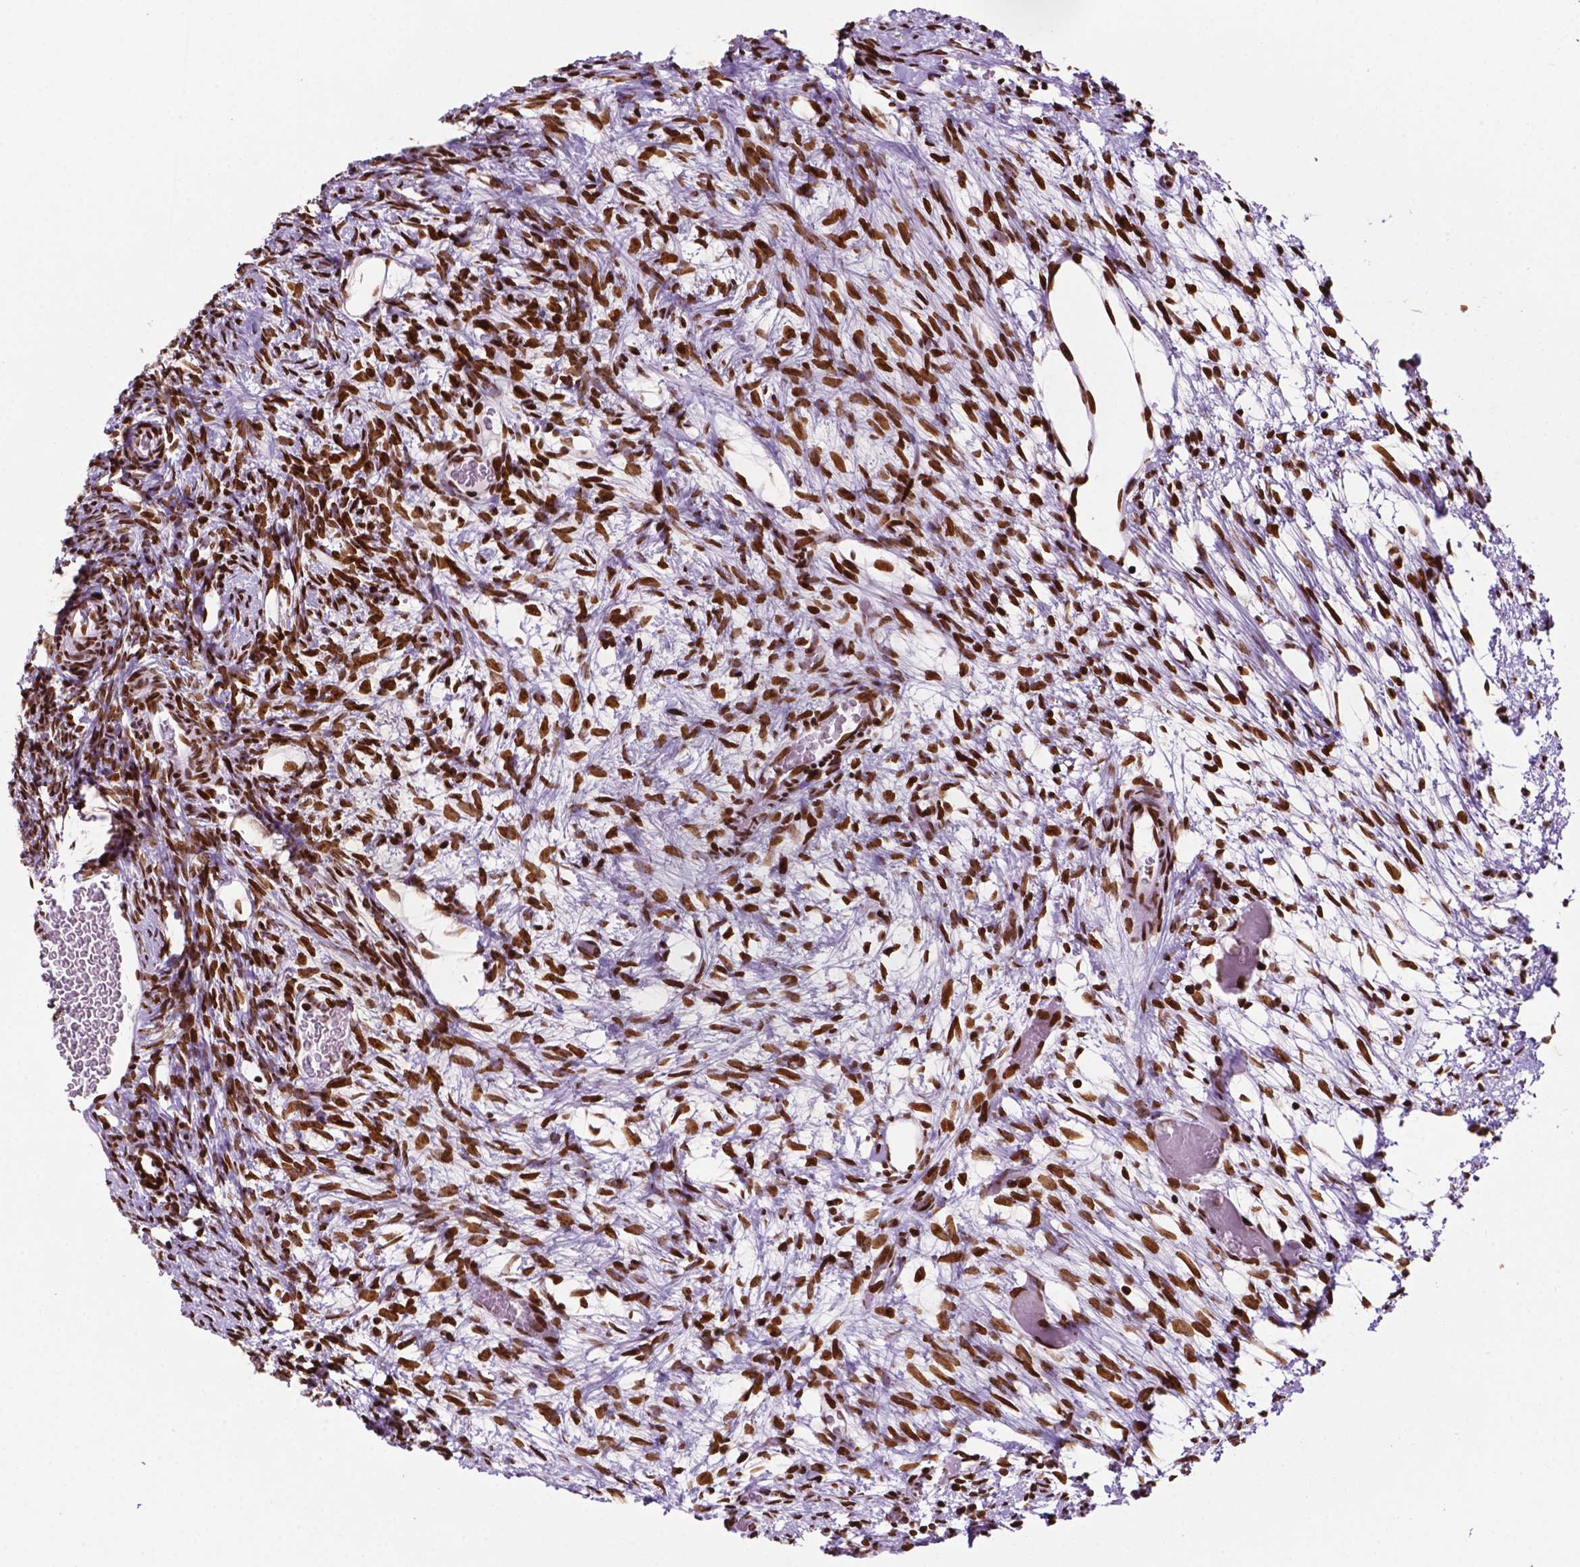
{"staining": {"intensity": "moderate", "quantity": ">75%", "location": "nuclear"}, "tissue": "ovary", "cell_type": "Ovarian stroma cells", "image_type": "normal", "snomed": [{"axis": "morphology", "description": "Normal tissue, NOS"}, {"axis": "topography", "description": "Ovary"}], "caption": "Benign ovary displays moderate nuclear positivity in approximately >75% of ovarian stroma cells, visualized by immunohistochemistry.", "gene": "TMEM250", "patient": {"sex": "female", "age": 39}}